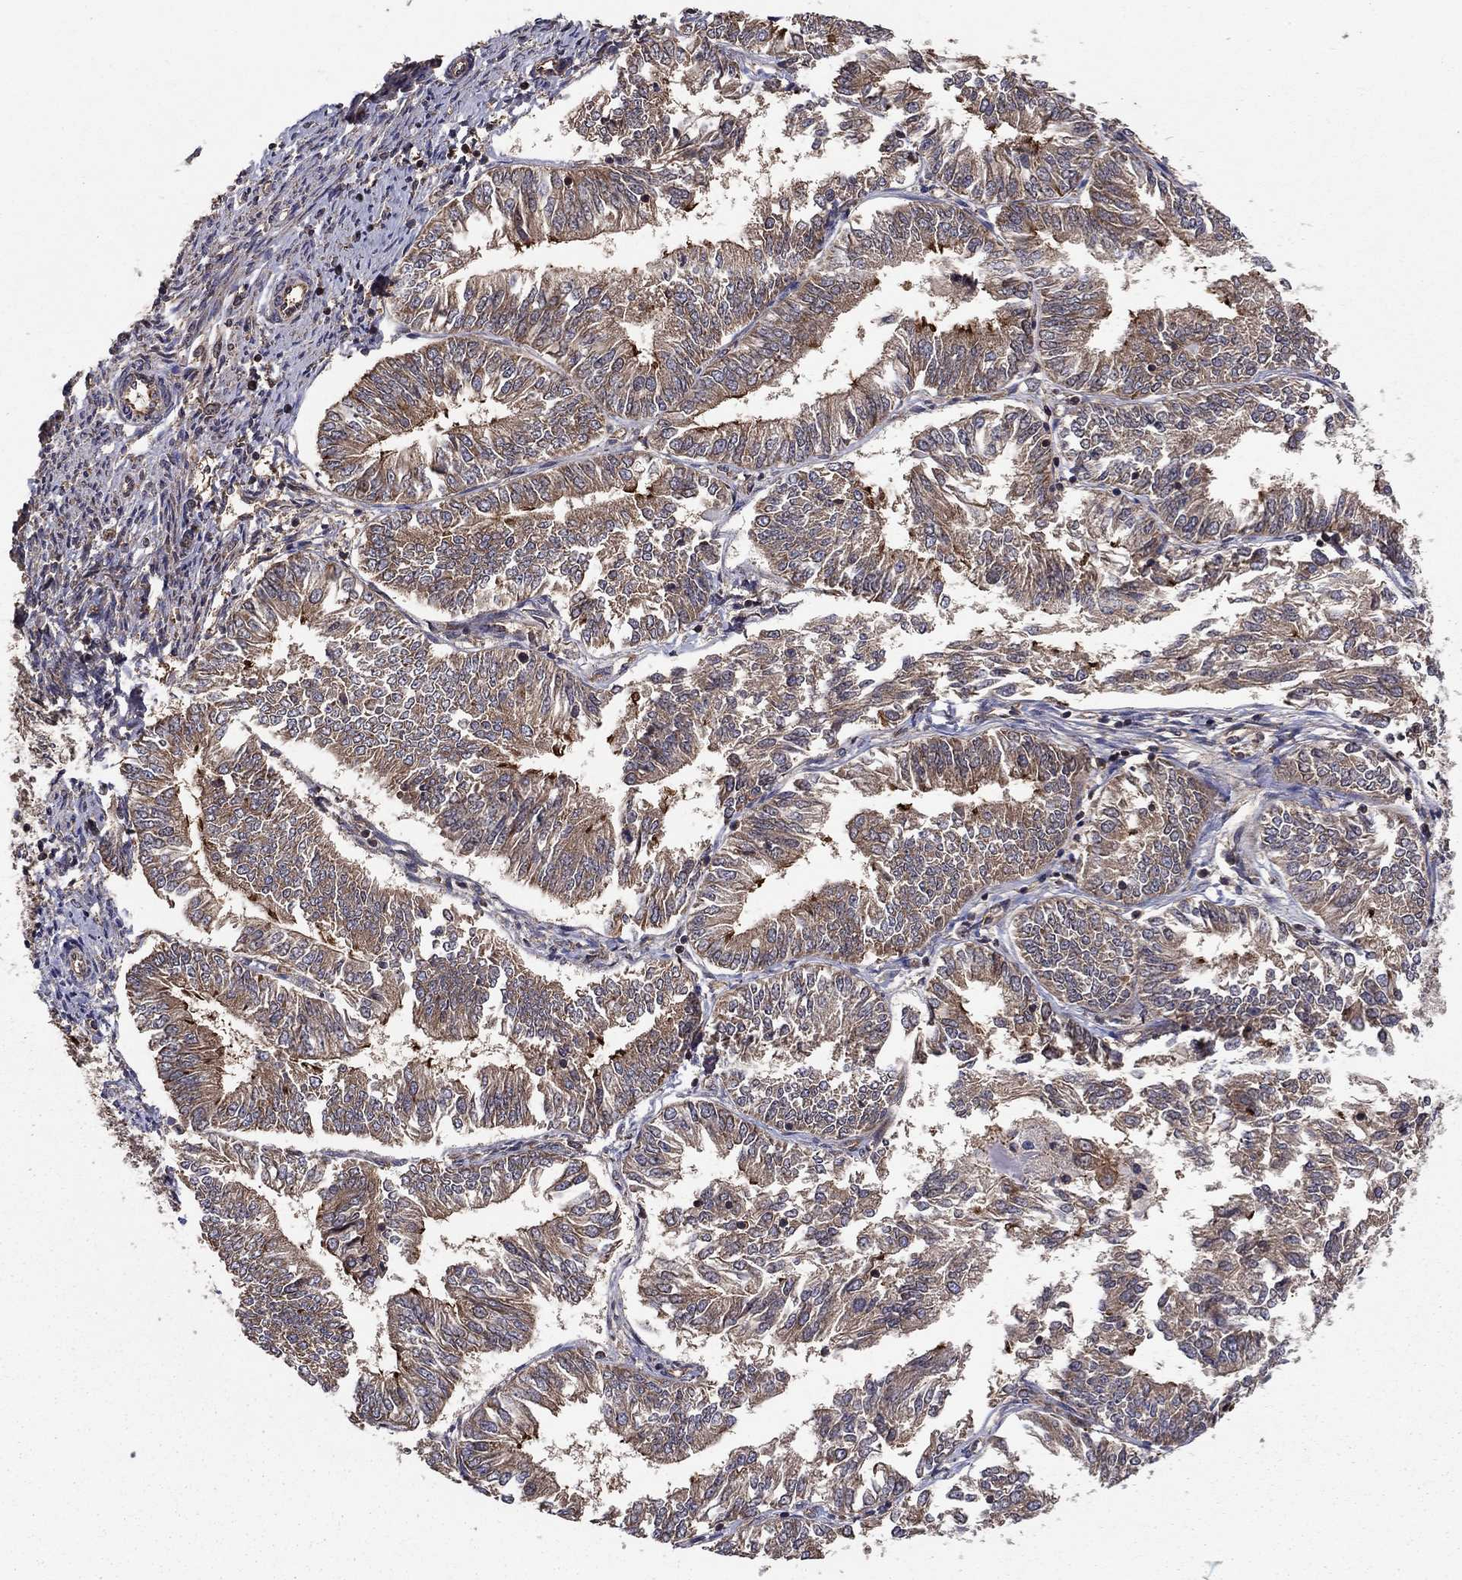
{"staining": {"intensity": "strong", "quantity": "<25%", "location": "cytoplasmic/membranous"}, "tissue": "endometrial cancer", "cell_type": "Tumor cells", "image_type": "cancer", "snomed": [{"axis": "morphology", "description": "Adenocarcinoma, NOS"}, {"axis": "topography", "description": "Endometrium"}], "caption": "A brown stain labels strong cytoplasmic/membranous staining of a protein in human adenocarcinoma (endometrial) tumor cells.", "gene": "BMERB1", "patient": {"sex": "female", "age": 58}}